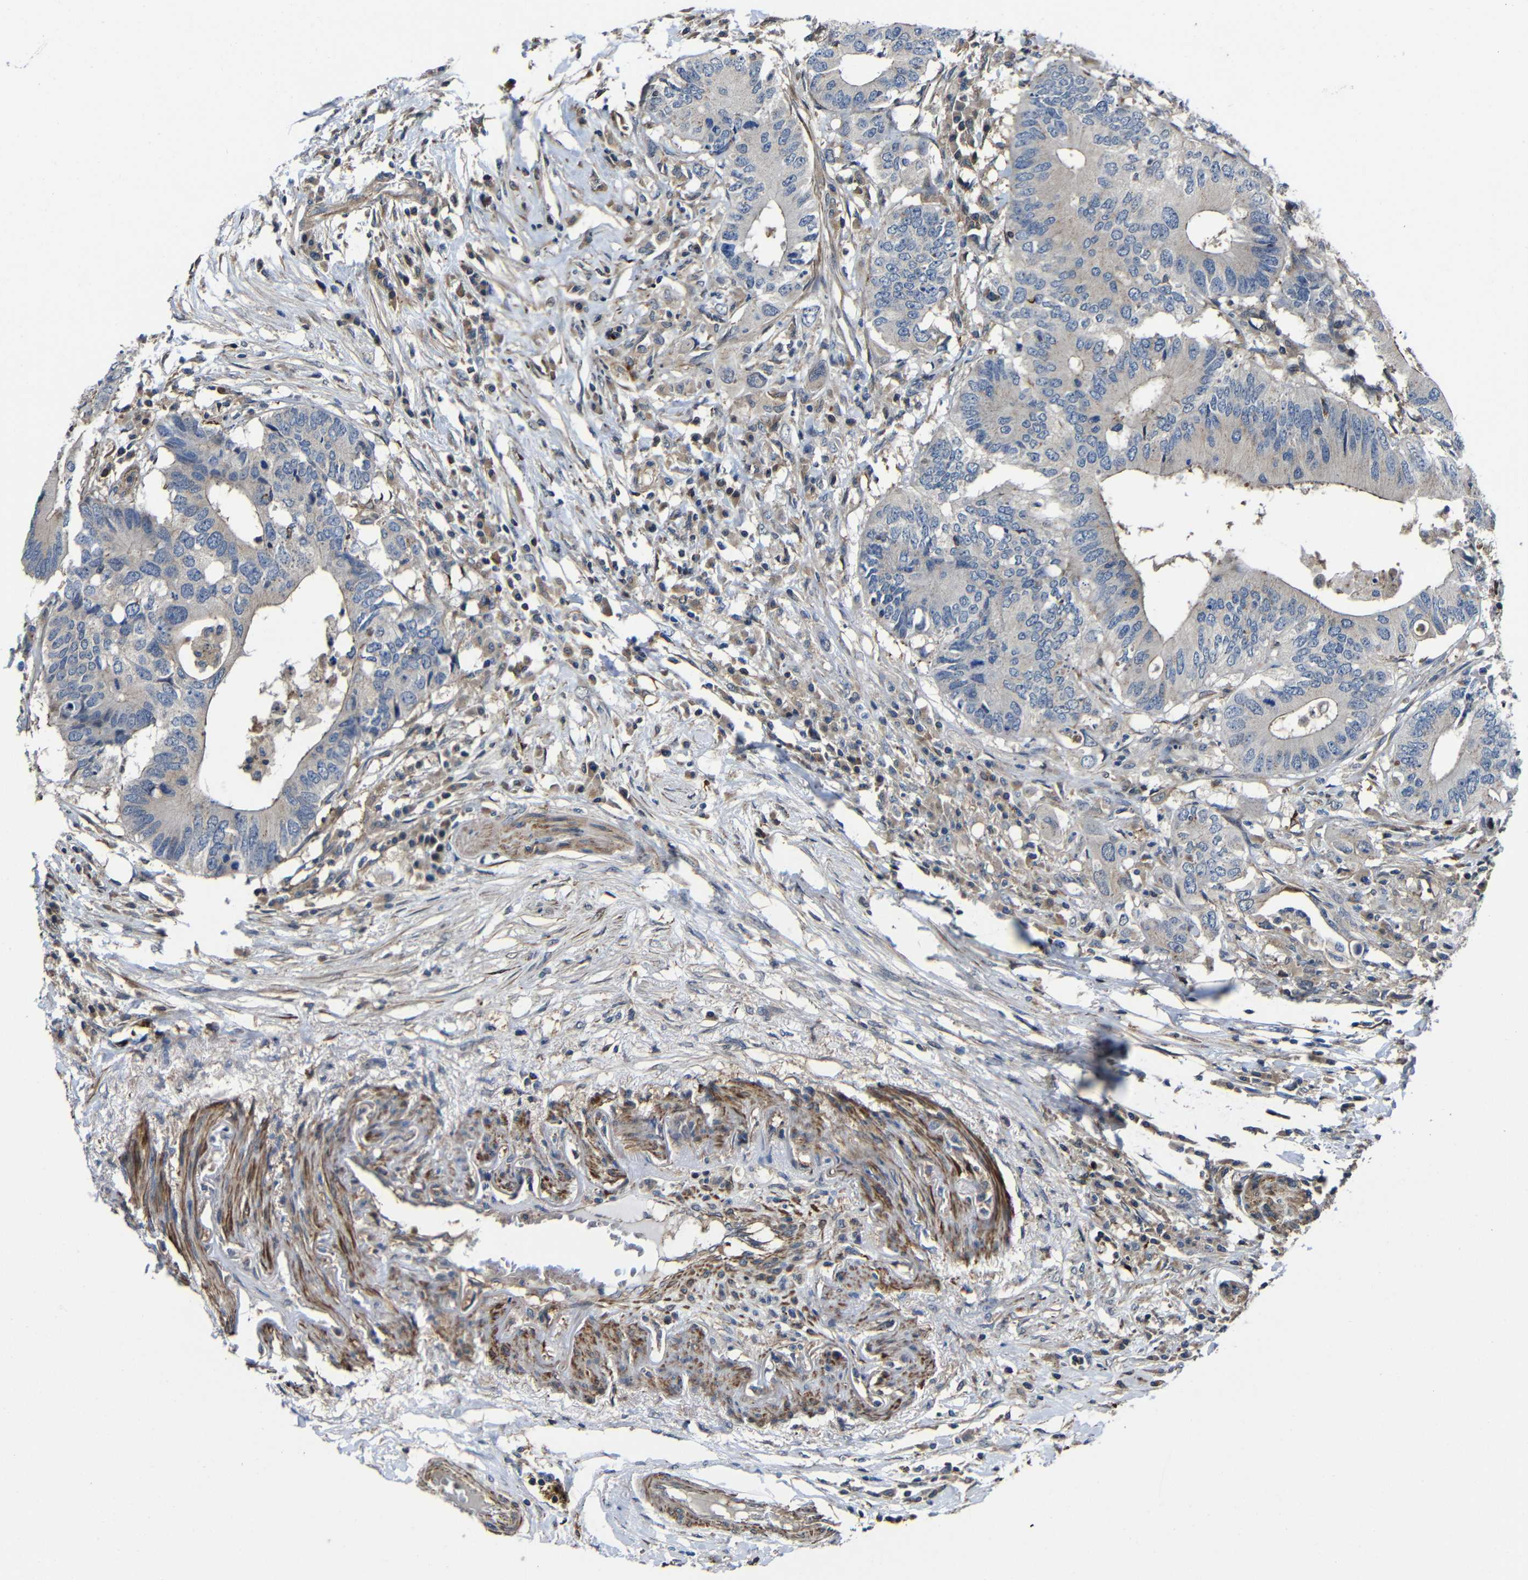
{"staining": {"intensity": "weak", "quantity": ">75%", "location": "cytoplasmic/membranous"}, "tissue": "colorectal cancer", "cell_type": "Tumor cells", "image_type": "cancer", "snomed": [{"axis": "morphology", "description": "Adenocarcinoma, NOS"}, {"axis": "topography", "description": "Colon"}], "caption": "Weak cytoplasmic/membranous positivity is identified in approximately >75% of tumor cells in colorectal adenocarcinoma. (Stains: DAB in brown, nuclei in blue, Microscopy: brightfield microscopy at high magnification).", "gene": "GDI1", "patient": {"sex": "male", "age": 71}}